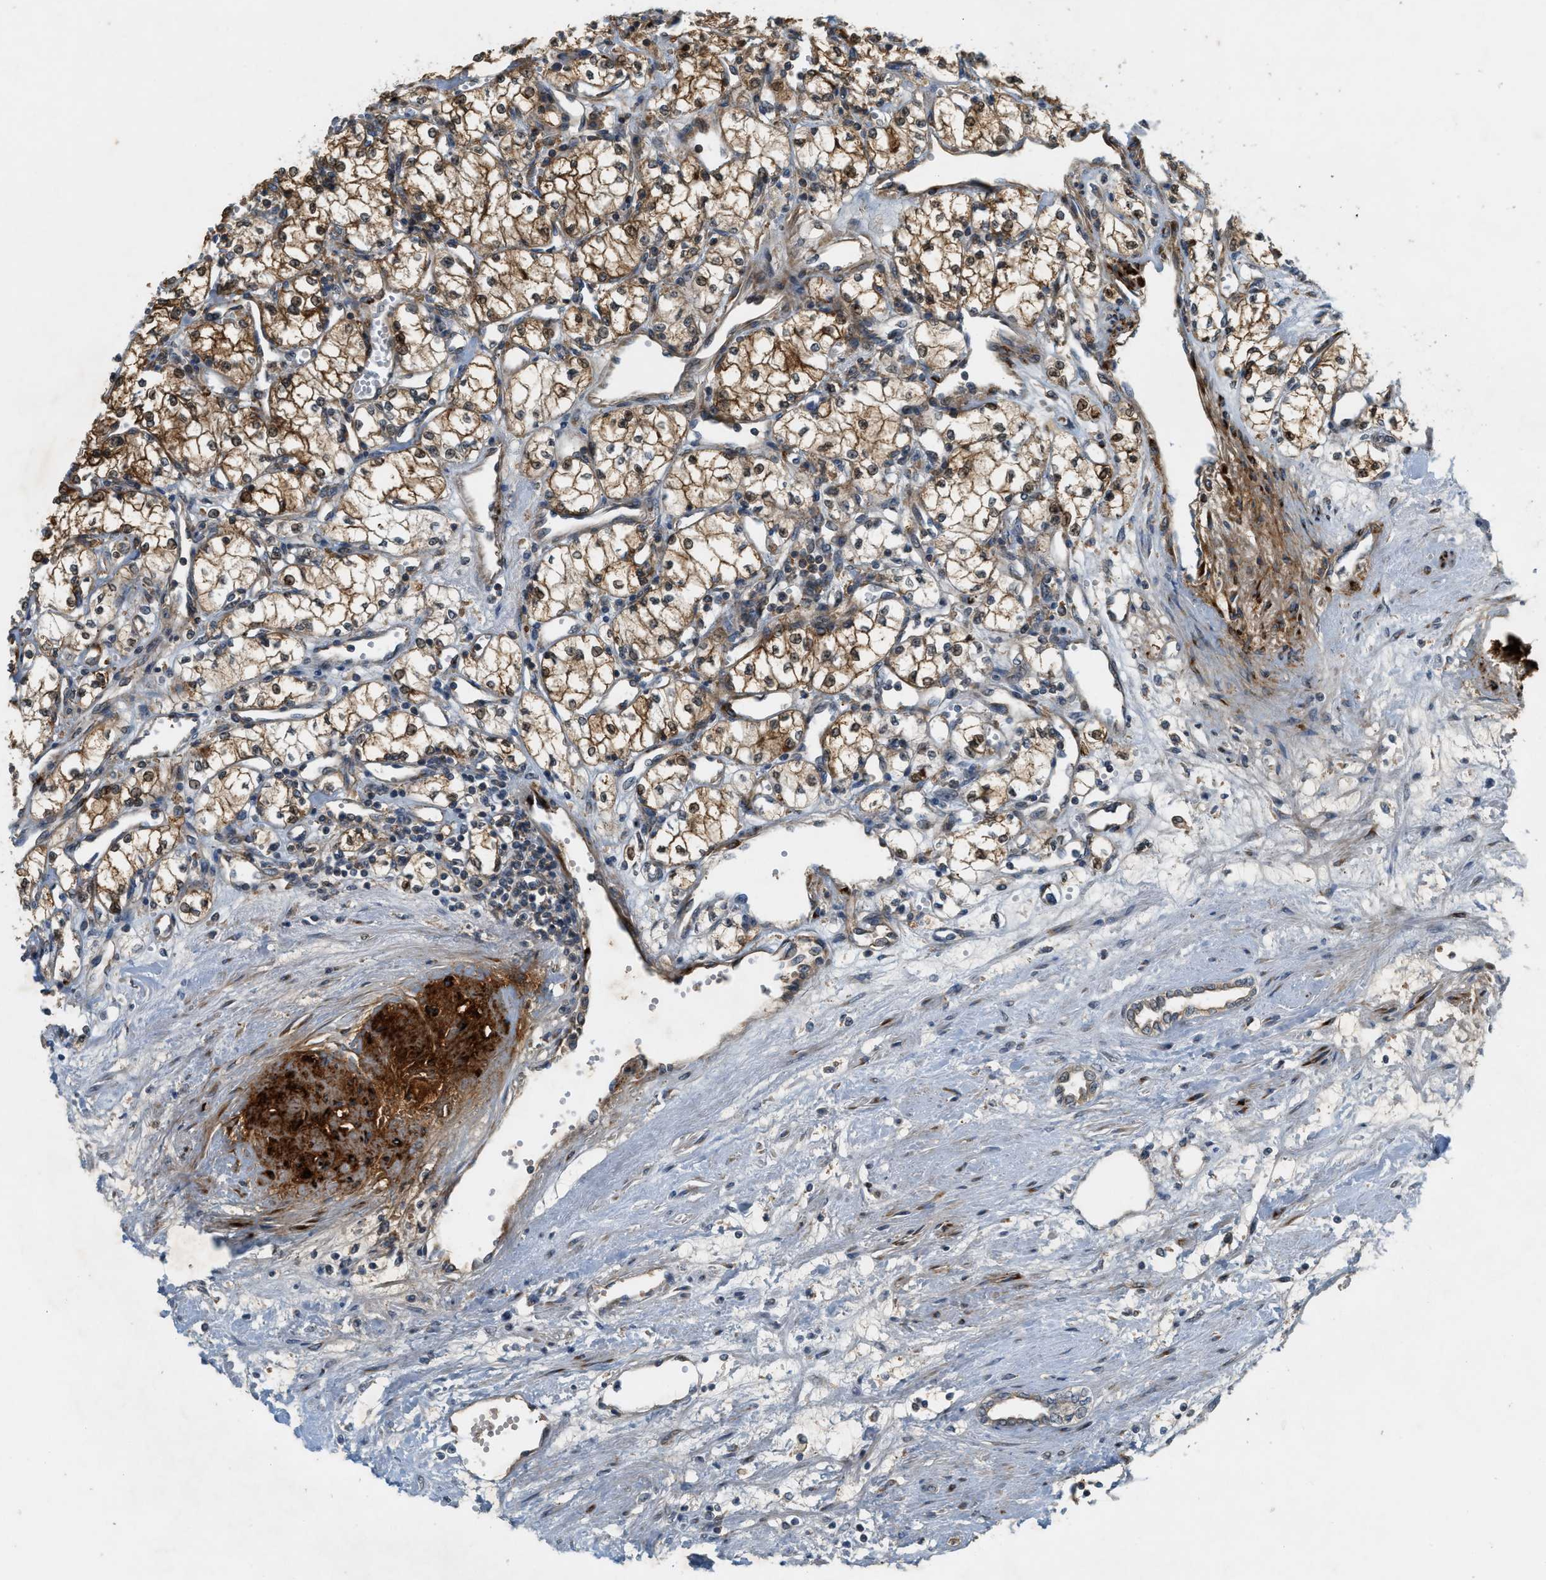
{"staining": {"intensity": "moderate", "quantity": ">75%", "location": "cytoplasmic/membranous,nuclear"}, "tissue": "renal cancer", "cell_type": "Tumor cells", "image_type": "cancer", "snomed": [{"axis": "morphology", "description": "Adenocarcinoma, NOS"}, {"axis": "topography", "description": "Kidney"}], "caption": "Approximately >75% of tumor cells in renal adenocarcinoma exhibit moderate cytoplasmic/membranous and nuclear protein positivity as visualized by brown immunohistochemical staining.", "gene": "PDCL3", "patient": {"sex": "male", "age": 59}}